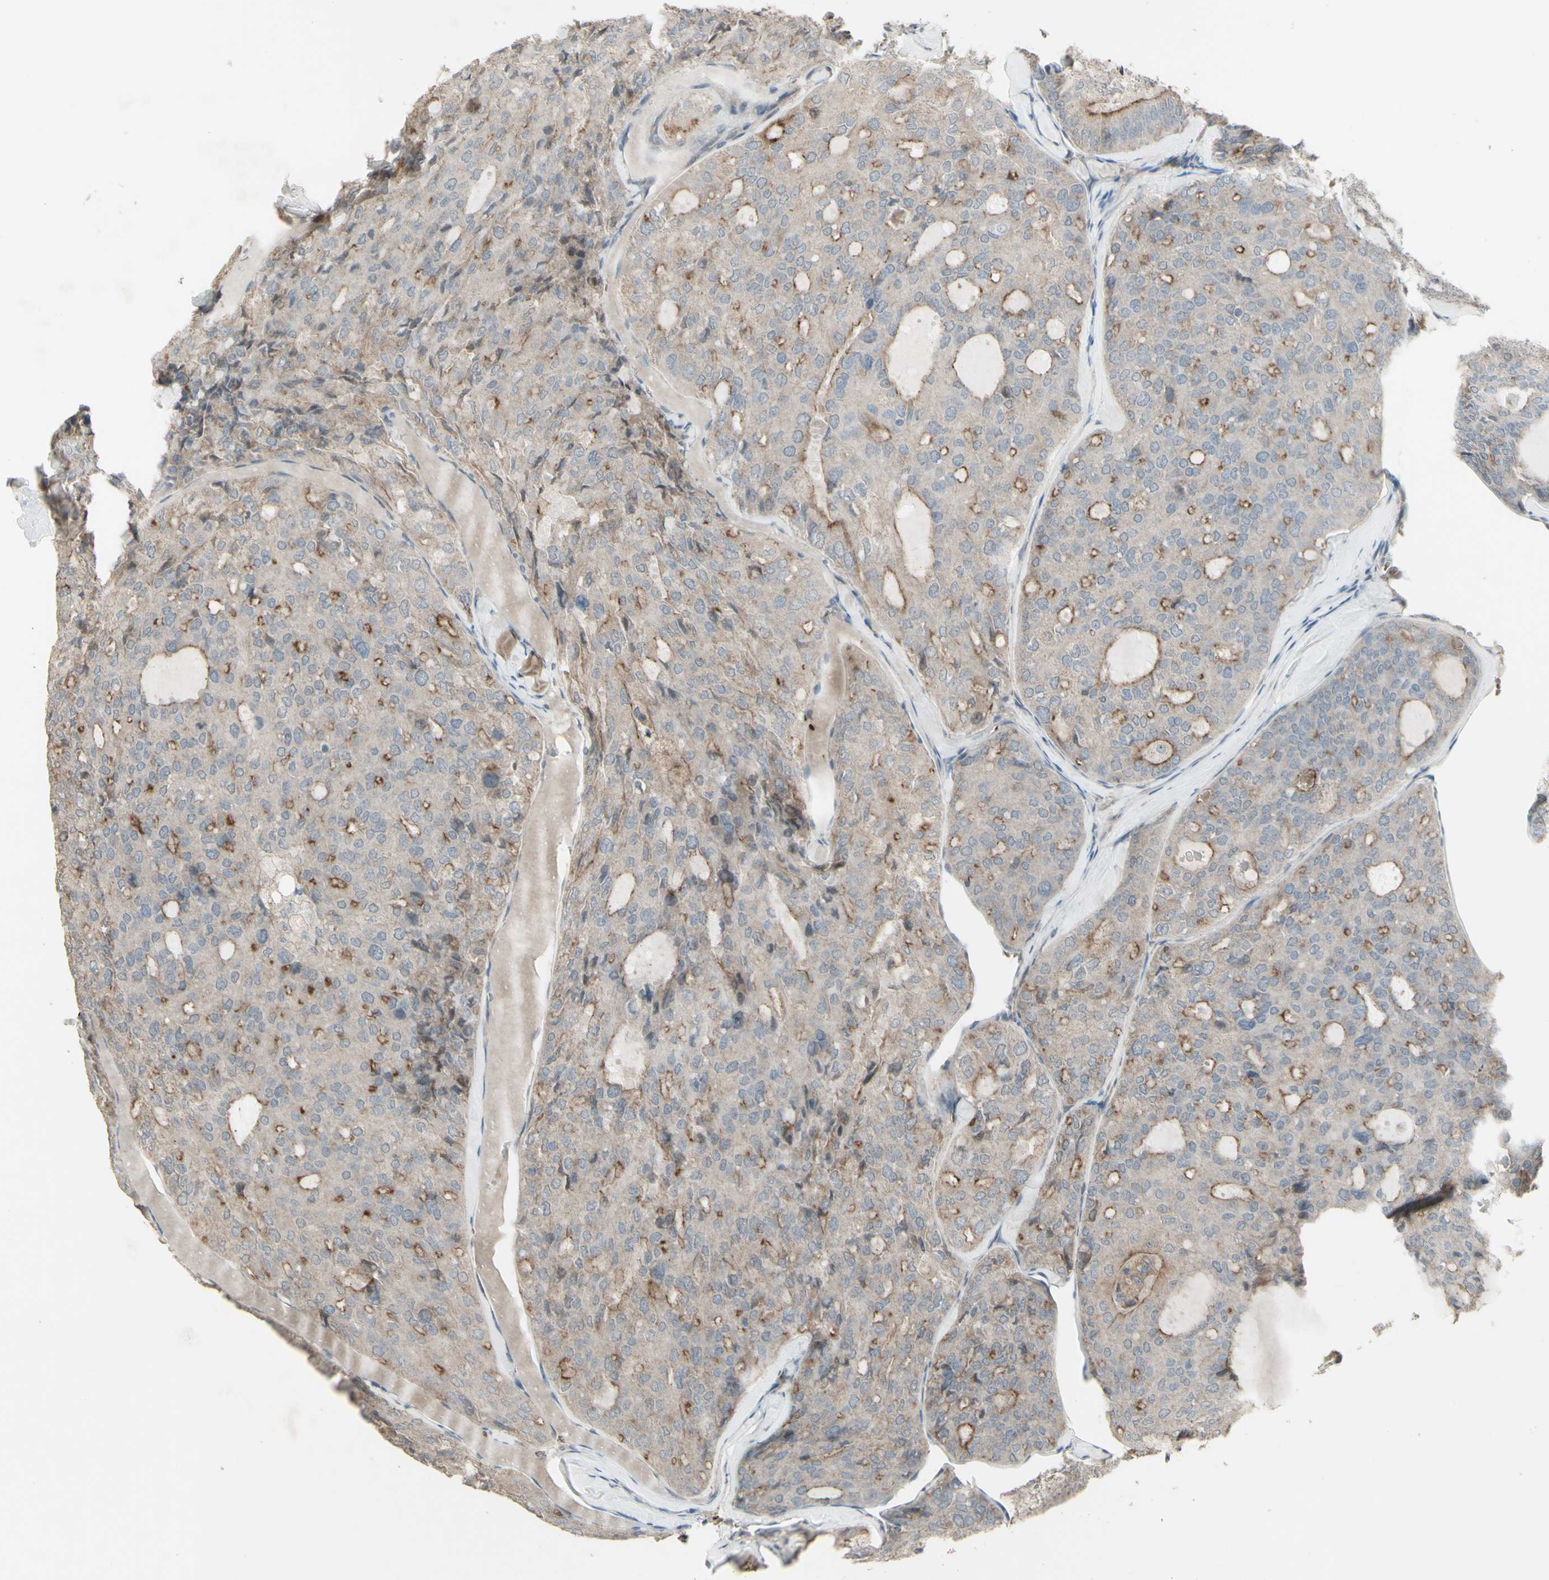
{"staining": {"intensity": "weak", "quantity": ">75%", "location": "cytoplasmic/membranous"}, "tissue": "thyroid cancer", "cell_type": "Tumor cells", "image_type": "cancer", "snomed": [{"axis": "morphology", "description": "Follicular adenoma carcinoma, NOS"}, {"axis": "topography", "description": "Thyroid gland"}], "caption": "Thyroid cancer stained for a protein (brown) shows weak cytoplasmic/membranous positive staining in approximately >75% of tumor cells.", "gene": "GRAMD1B", "patient": {"sex": "male", "age": 75}}